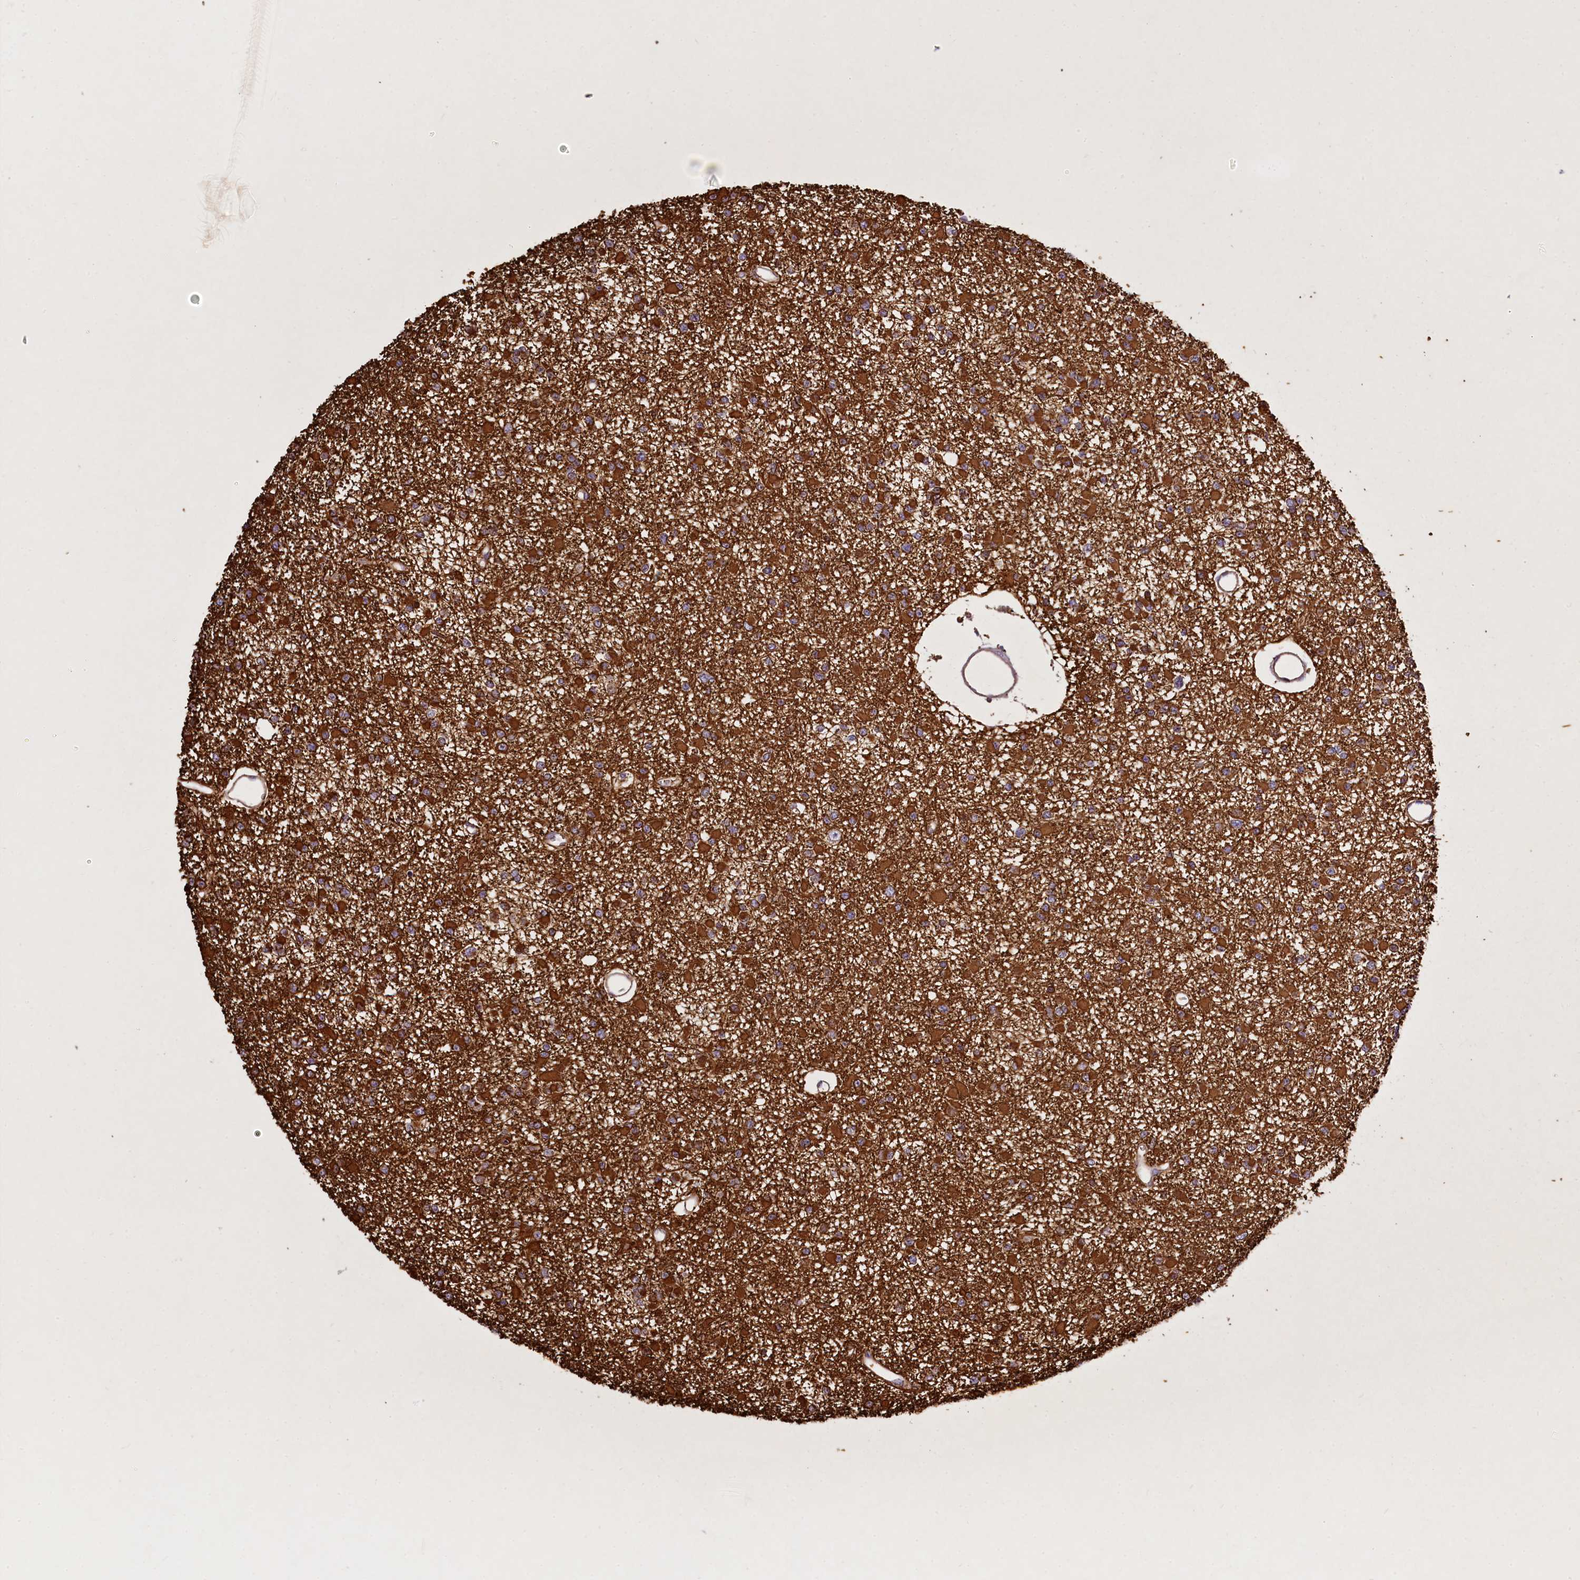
{"staining": {"intensity": "strong", "quantity": ">75%", "location": "cytoplasmic/membranous"}, "tissue": "glioma", "cell_type": "Tumor cells", "image_type": "cancer", "snomed": [{"axis": "morphology", "description": "Glioma, malignant, Low grade"}, {"axis": "topography", "description": "Brain"}], "caption": "Tumor cells reveal high levels of strong cytoplasmic/membranous staining in about >75% of cells in glioma.", "gene": "RARS2", "patient": {"sex": "female", "age": 22}}